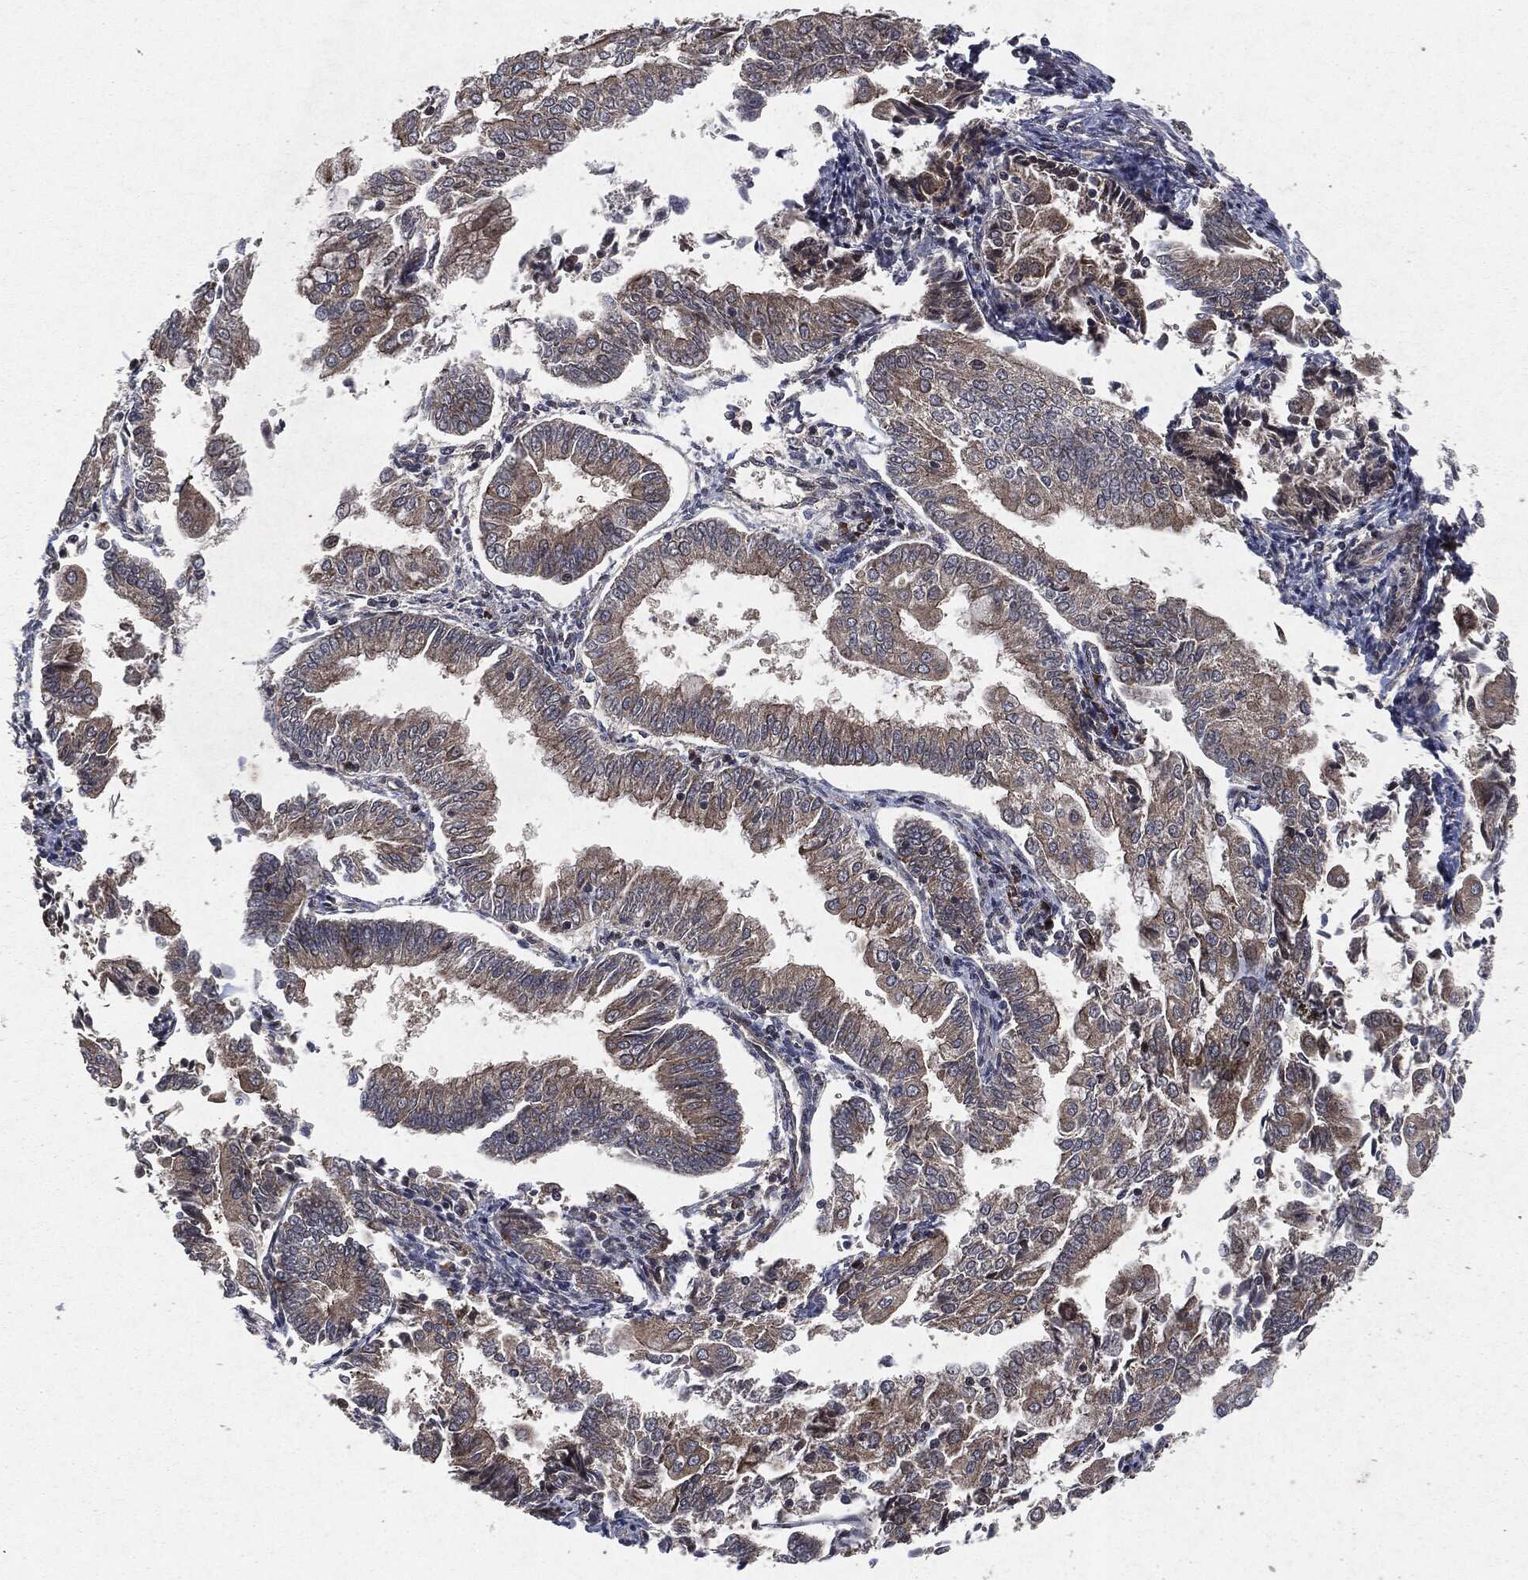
{"staining": {"intensity": "strong", "quantity": "25%-75%", "location": "cytoplasmic/membranous"}, "tissue": "endometrial cancer", "cell_type": "Tumor cells", "image_type": "cancer", "snomed": [{"axis": "morphology", "description": "Adenocarcinoma, NOS"}, {"axis": "topography", "description": "Endometrium"}], "caption": "High-power microscopy captured an immunohistochemistry micrograph of endometrial cancer (adenocarcinoma), revealing strong cytoplasmic/membranous expression in approximately 25%-75% of tumor cells. (IHC, brightfield microscopy, high magnification).", "gene": "RAF1", "patient": {"sex": "female", "age": 56}}